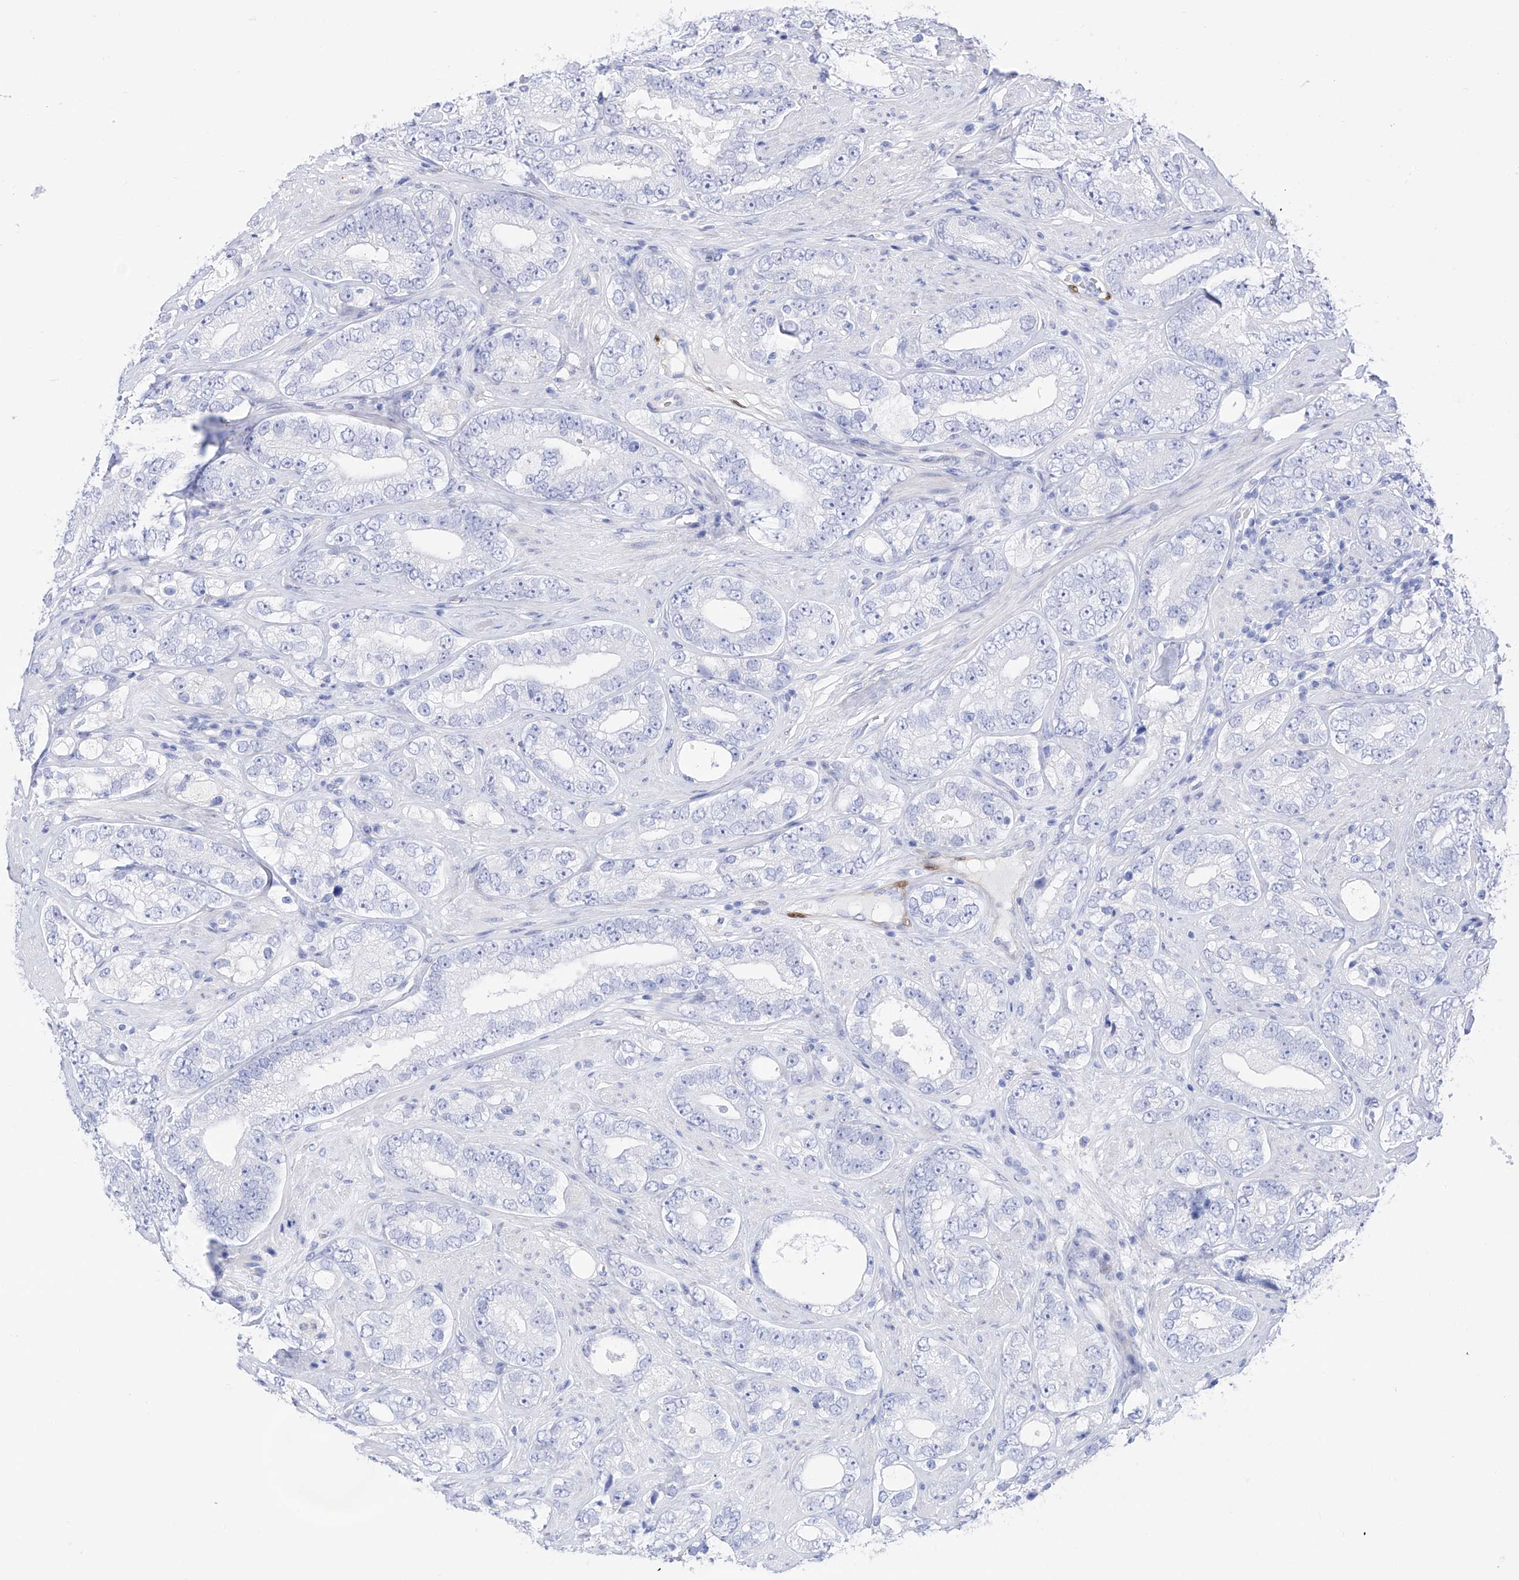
{"staining": {"intensity": "negative", "quantity": "none", "location": "none"}, "tissue": "prostate cancer", "cell_type": "Tumor cells", "image_type": "cancer", "snomed": [{"axis": "morphology", "description": "Adenocarcinoma, High grade"}, {"axis": "topography", "description": "Prostate"}], "caption": "This is an immunohistochemistry (IHC) image of human adenocarcinoma (high-grade) (prostate). There is no positivity in tumor cells.", "gene": "TRPC7", "patient": {"sex": "male", "age": 56}}